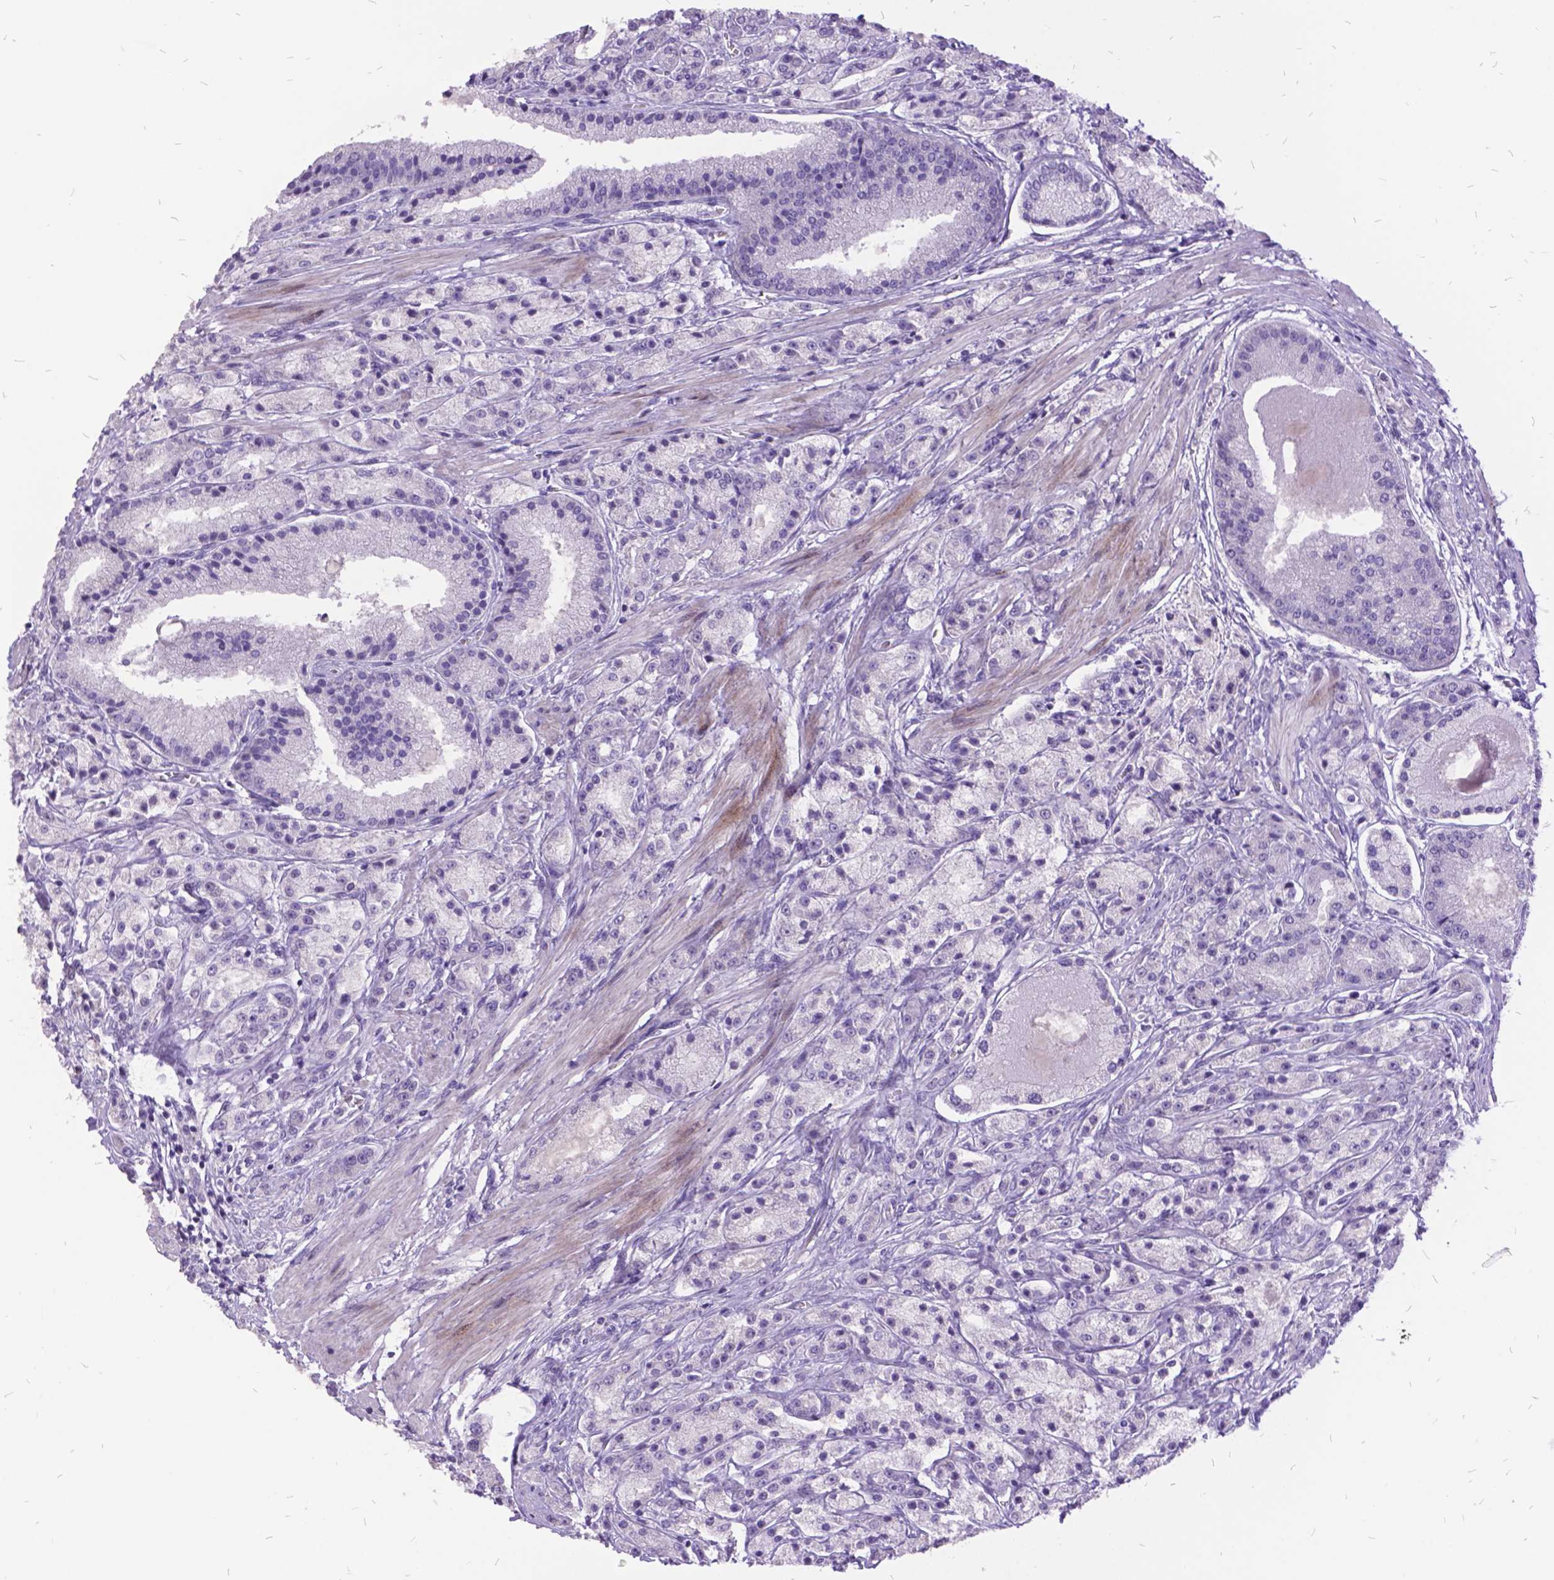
{"staining": {"intensity": "negative", "quantity": "none", "location": "none"}, "tissue": "prostate cancer", "cell_type": "Tumor cells", "image_type": "cancer", "snomed": [{"axis": "morphology", "description": "Adenocarcinoma, High grade"}, {"axis": "topography", "description": "Prostate"}], "caption": "IHC micrograph of human prostate cancer stained for a protein (brown), which demonstrates no positivity in tumor cells.", "gene": "ITGB6", "patient": {"sex": "male", "age": 67}}